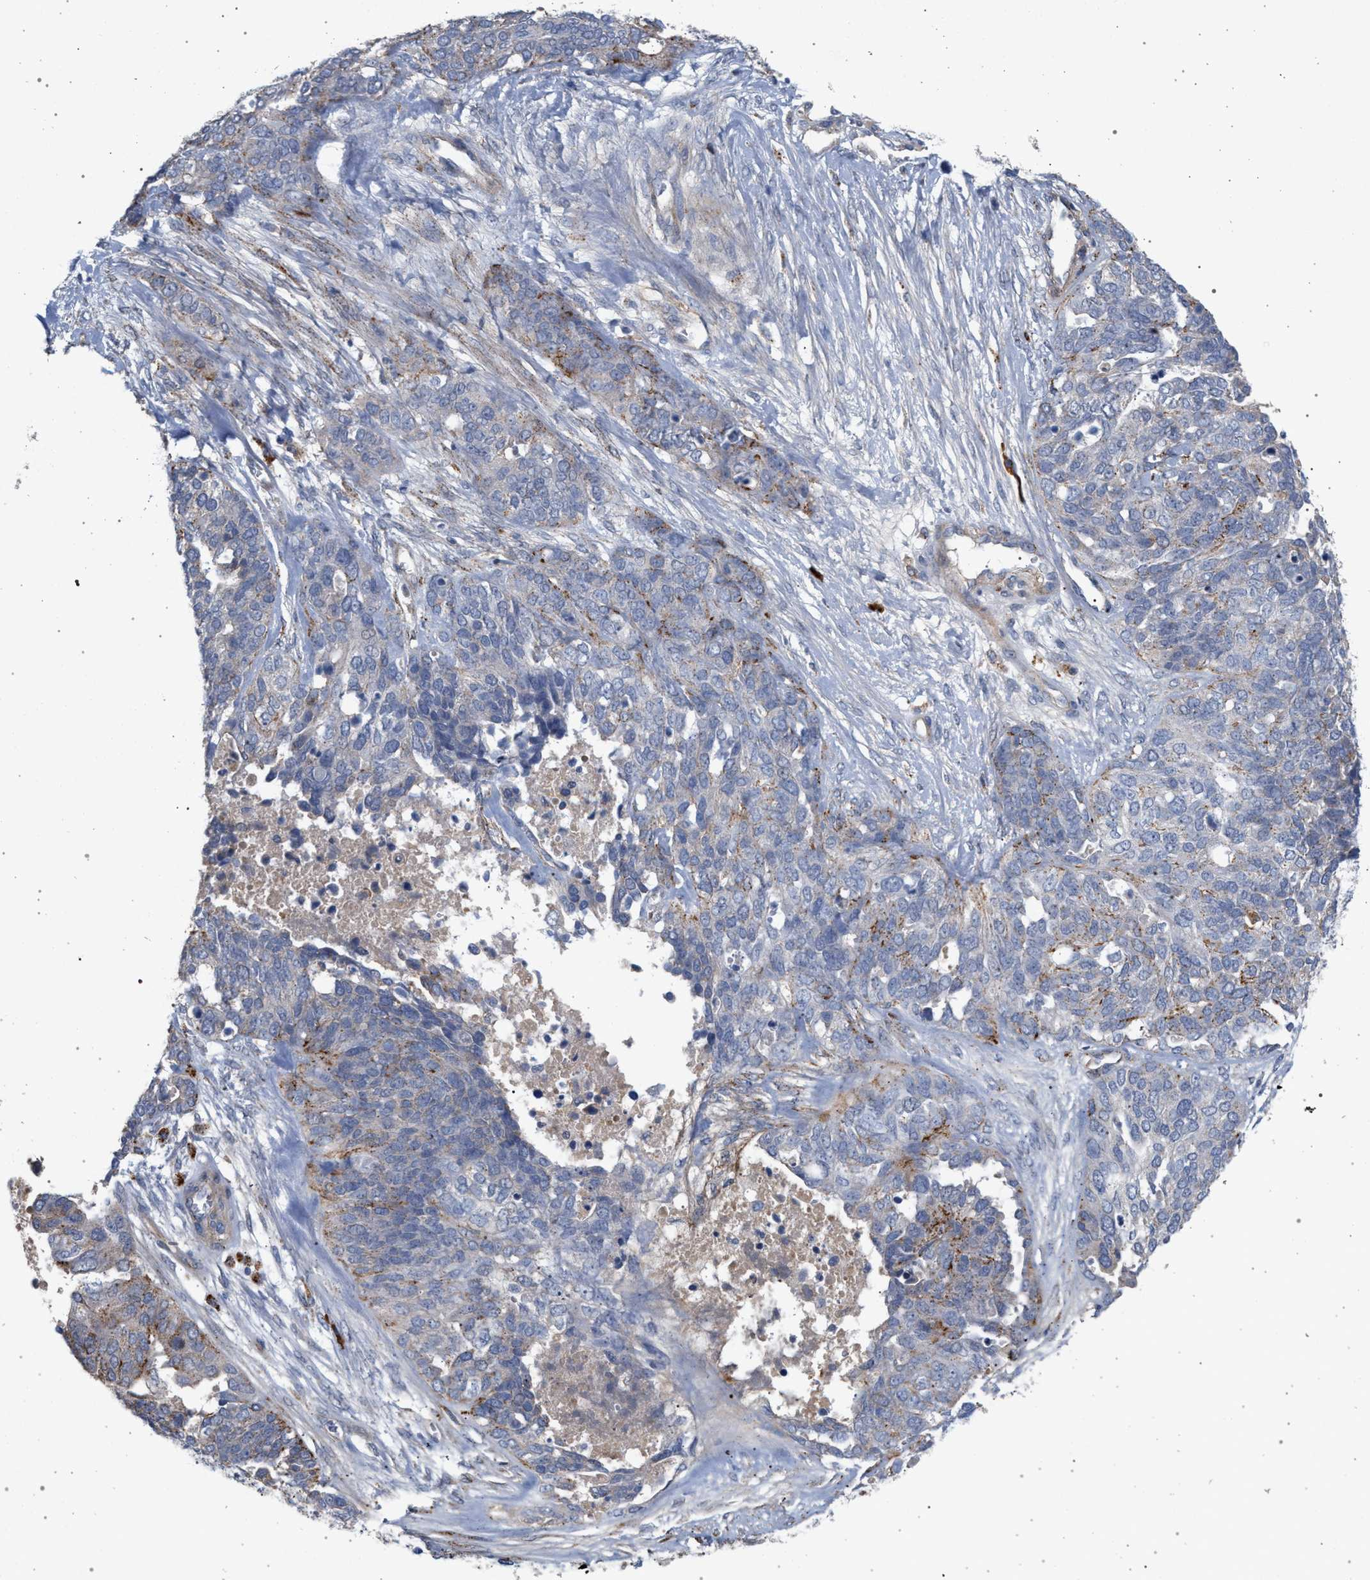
{"staining": {"intensity": "moderate", "quantity": "<25%", "location": "cytoplasmic/membranous"}, "tissue": "ovarian cancer", "cell_type": "Tumor cells", "image_type": "cancer", "snomed": [{"axis": "morphology", "description": "Cystadenocarcinoma, serous, NOS"}, {"axis": "topography", "description": "Ovary"}], "caption": "A low amount of moderate cytoplasmic/membranous positivity is appreciated in about <25% of tumor cells in ovarian cancer tissue.", "gene": "MAMDC2", "patient": {"sex": "female", "age": 44}}